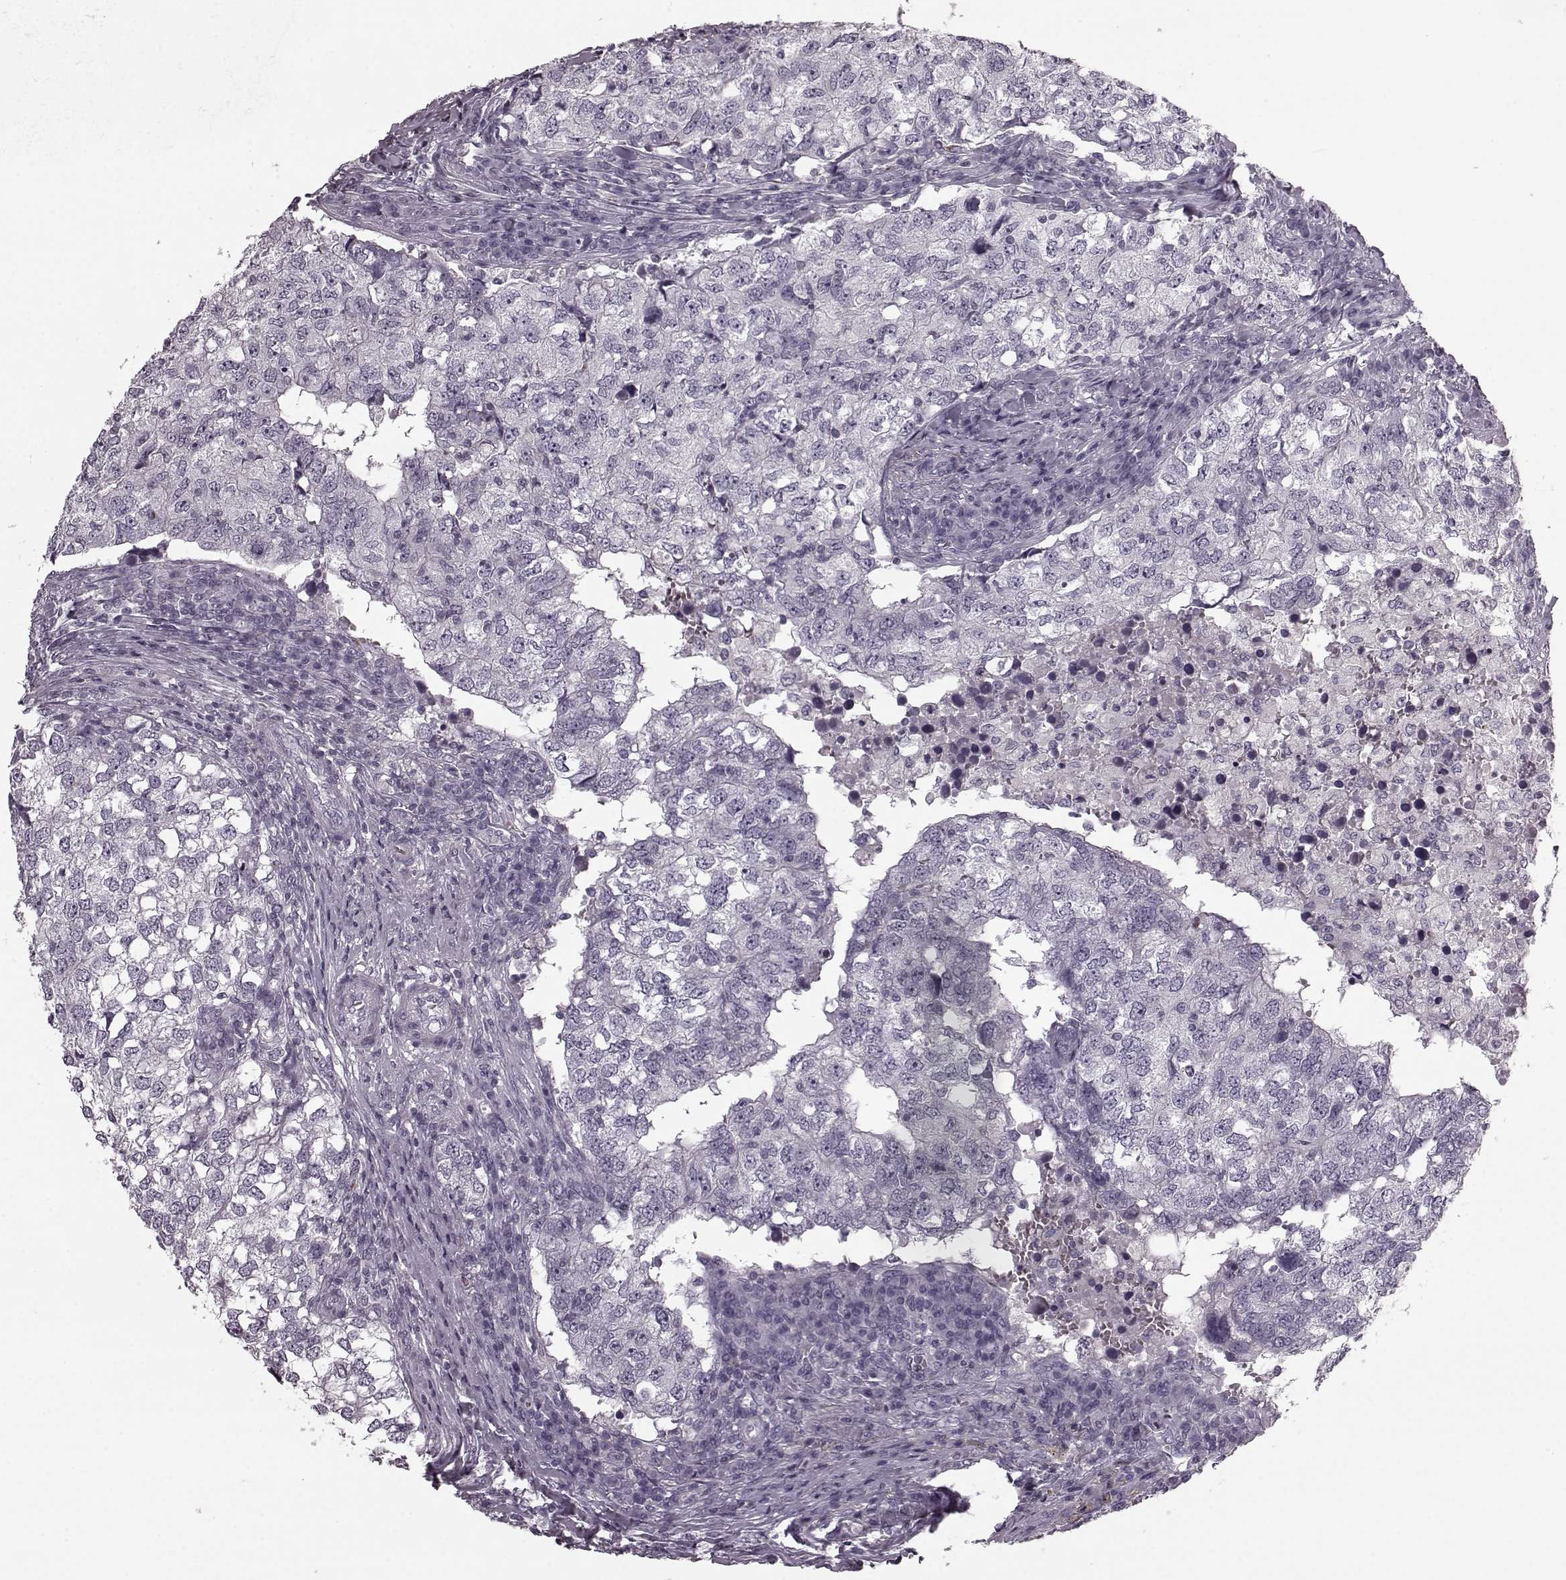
{"staining": {"intensity": "negative", "quantity": "none", "location": "none"}, "tissue": "breast cancer", "cell_type": "Tumor cells", "image_type": "cancer", "snomed": [{"axis": "morphology", "description": "Duct carcinoma"}, {"axis": "topography", "description": "Breast"}], "caption": "Micrograph shows no significant protein expression in tumor cells of invasive ductal carcinoma (breast).", "gene": "CST7", "patient": {"sex": "female", "age": 30}}